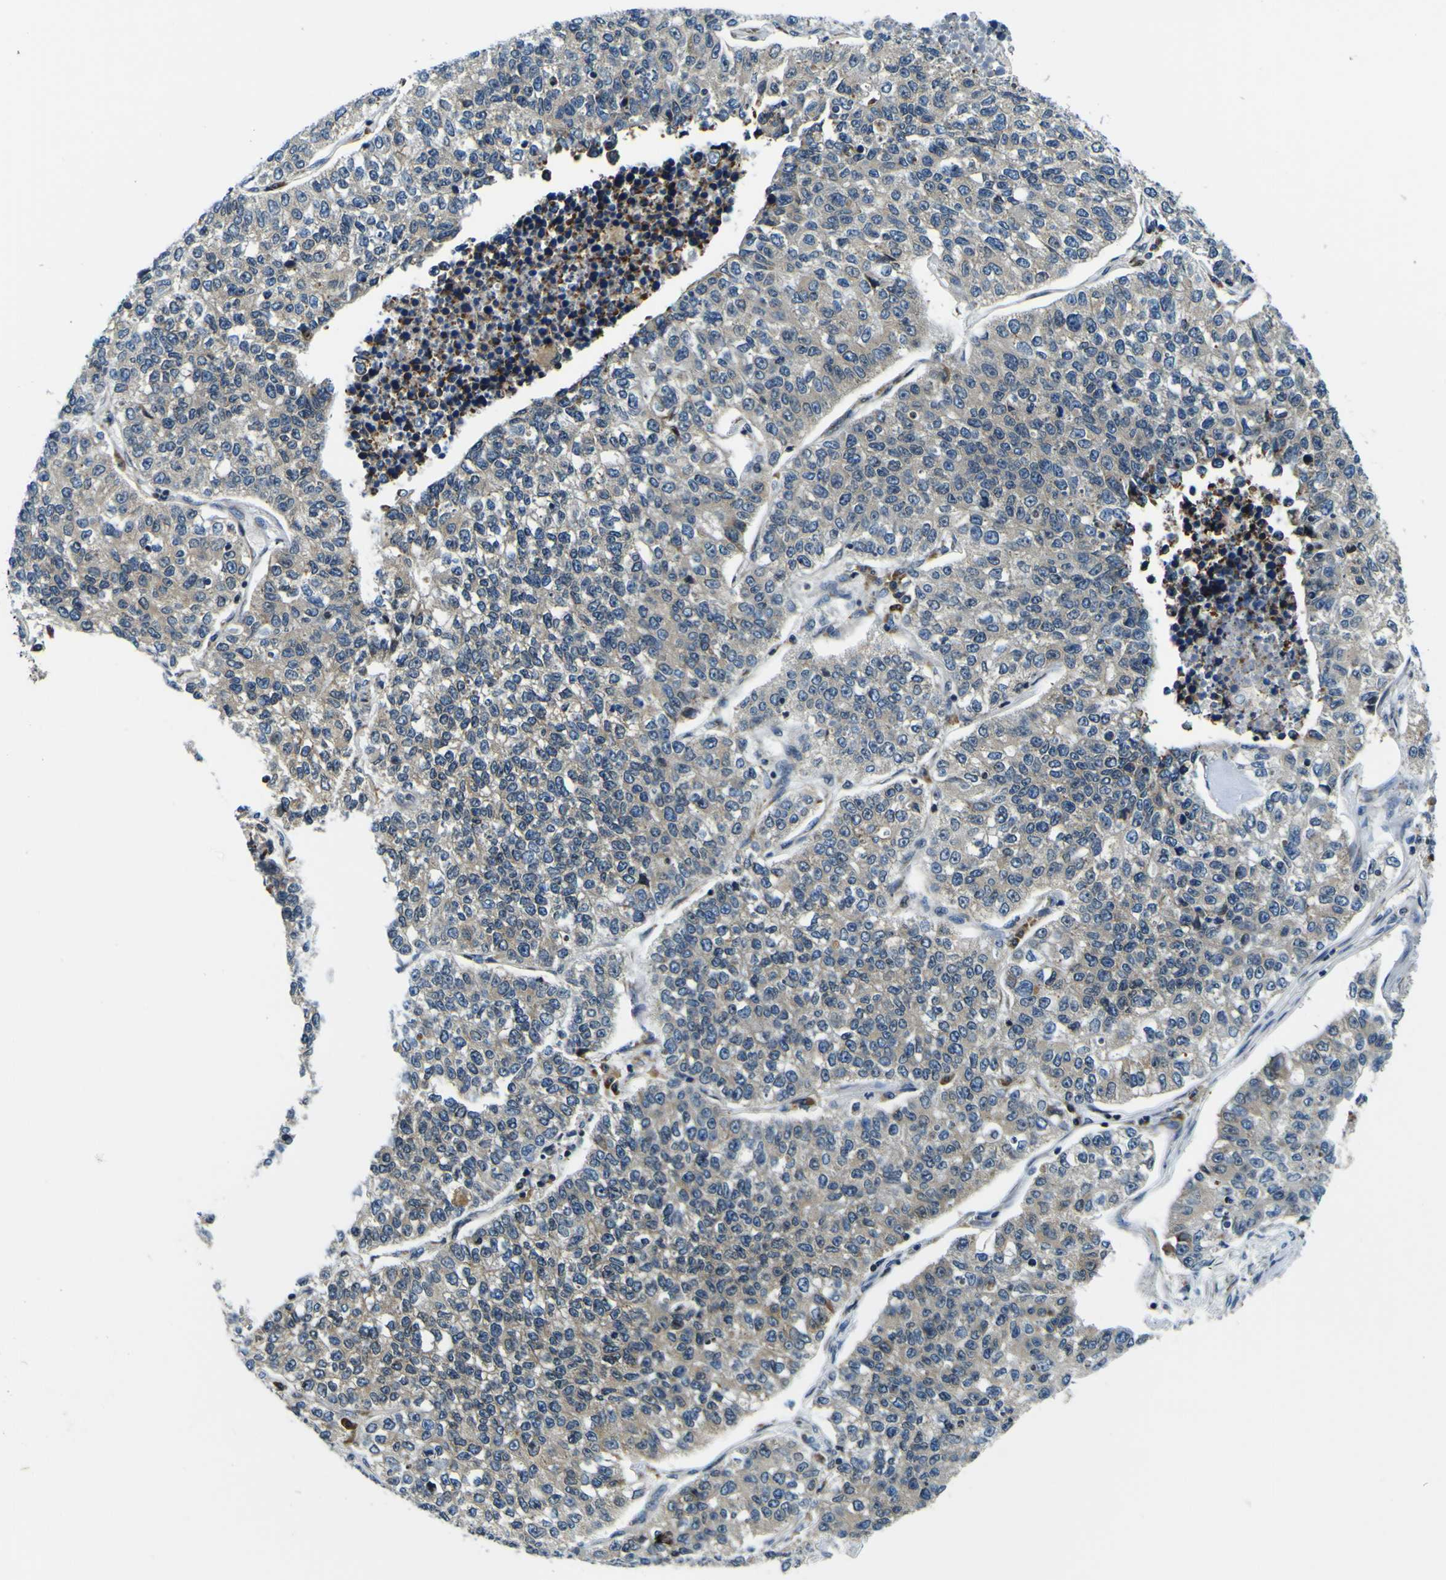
{"staining": {"intensity": "weak", "quantity": "<25%", "location": "cytoplasmic/membranous"}, "tissue": "lung cancer", "cell_type": "Tumor cells", "image_type": "cancer", "snomed": [{"axis": "morphology", "description": "Adenocarcinoma, NOS"}, {"axis": "topography", "description": "Lung"}], "caption": "This histopathology image is of adenocarcinoma (lung) stained with IHC to label a protein in brown with the nuclei are counter-stained blue. There is no staining in tumor cells. (DAB (3,3'-diaminobenzidine) IHC visualized using brightfield microscopy, high magnification).", "gene": "NLRP3", "patient": {"sex": "male", "age": 49}}